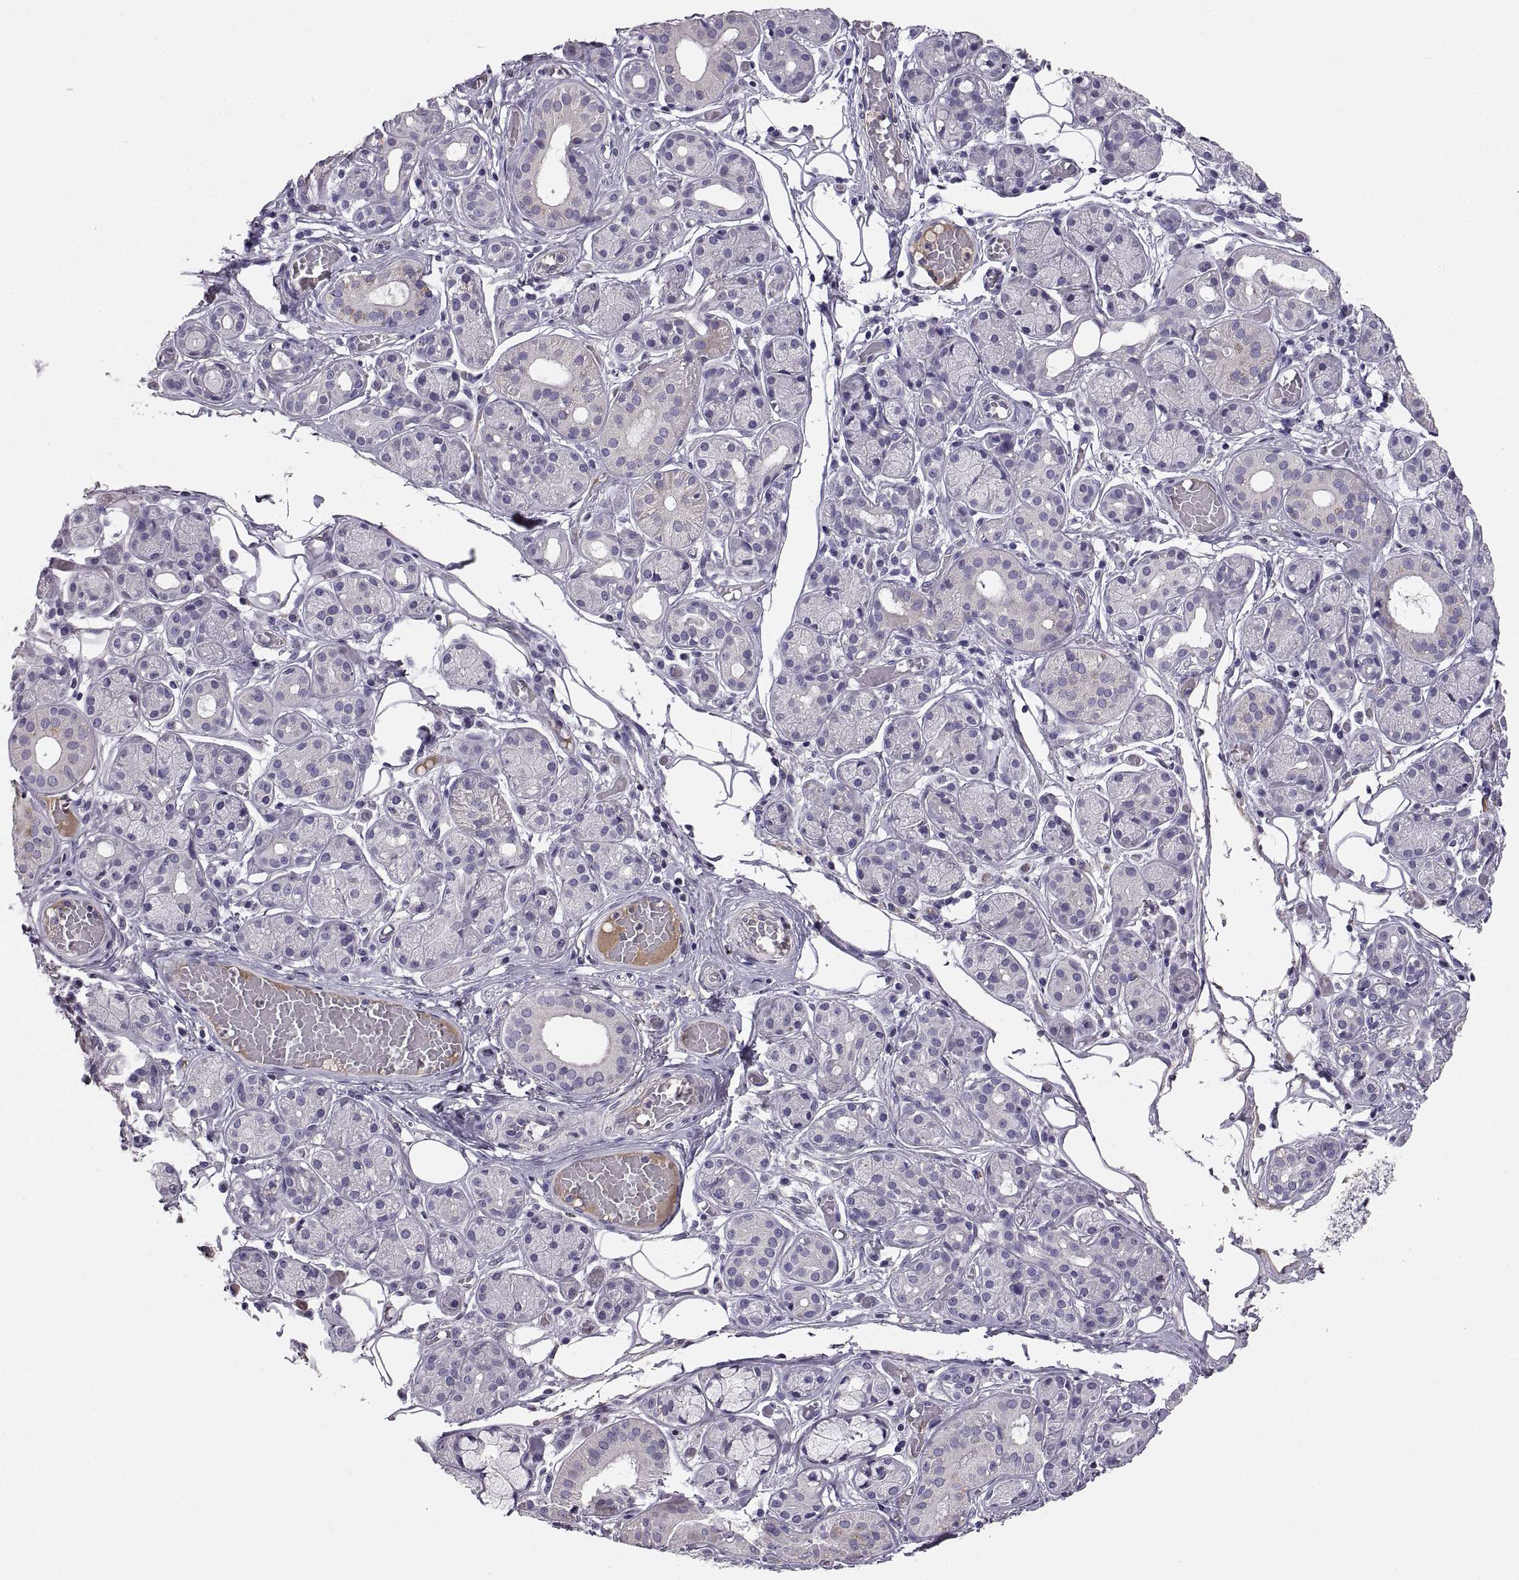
{"staining": {"intensity": "negative", "quantity": "none", "location": "none"}, "tissue": "salivary gland", "cell_type": "Glandular cells", "image_type": "normal", "snomed": [{"axis": "morphology", "description": "Normal tissue, NOS"}, {"axis": "topography", "description": "Salivary gland"}, {"axis": "topography", "description": "Peripheral nerve tissue"}], "caption": "Immunohistochemical staining of unremarkable salivary gland displays no significant expression in glandular cells.", "gene": "ADAM32", "patient": {"sex": "male", "age": 71}}